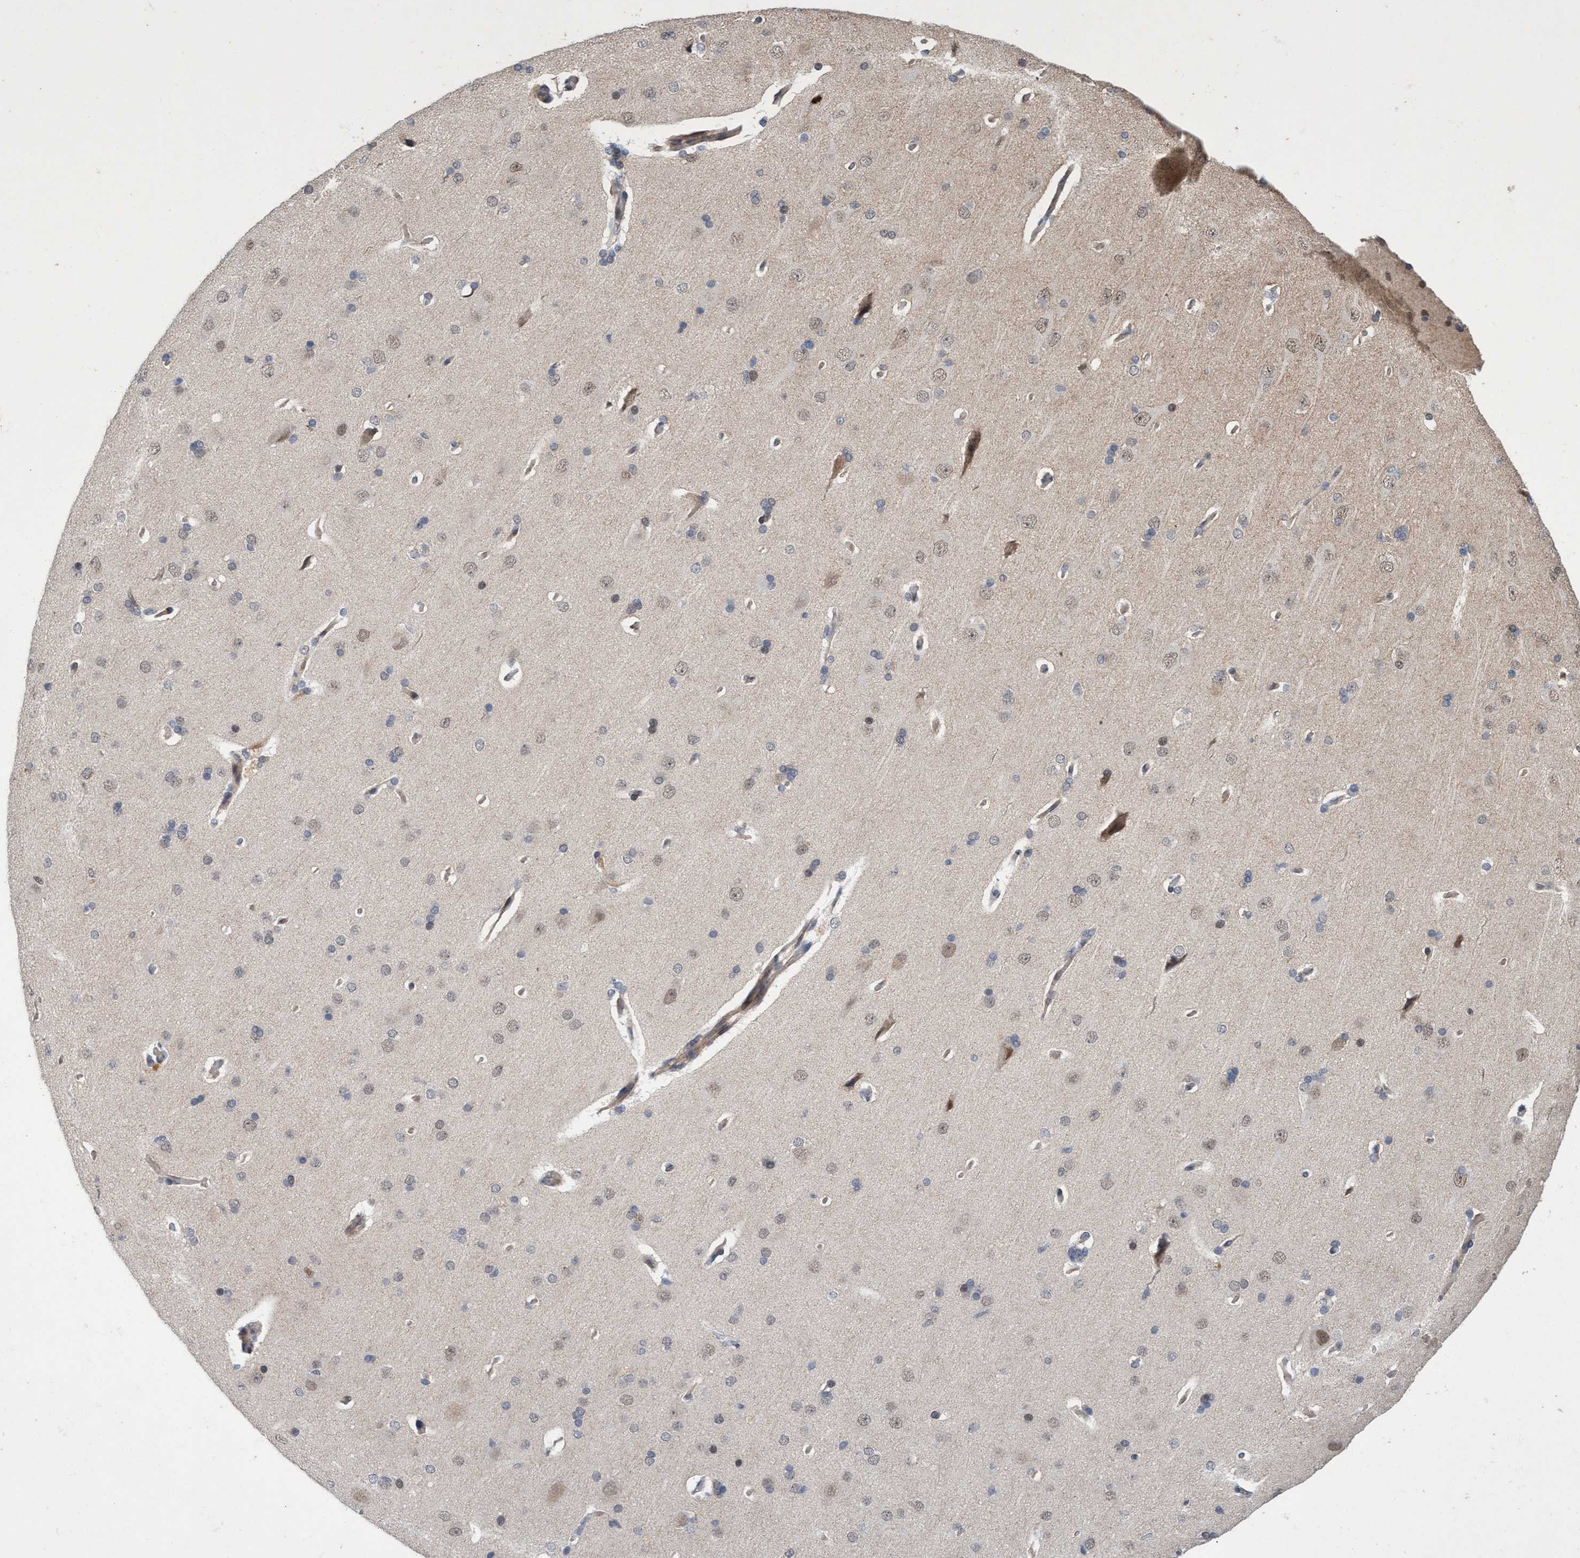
{"staining": {"intensity": "weak", "quantity": ">75%", "location": "cytoplasmic/membranous"}, "tissue": "cerebral cortex", "cell_type": "Endothelial cells", "image_type": "normal", "snomed": [{"axis": "morphology", "description": "Normal tissue, NOS"}, {"axis": "topography", "description": "Cerebral cortex"}], "caption": "DAB immunohistochemical staining of normal human cerebral cortex demonstrates weak cytoplasmic/membranous protein staining in about >75% of endothelial cells.", "gene": "ZNF750", "patient": {"sex": "male", "age": 62}}